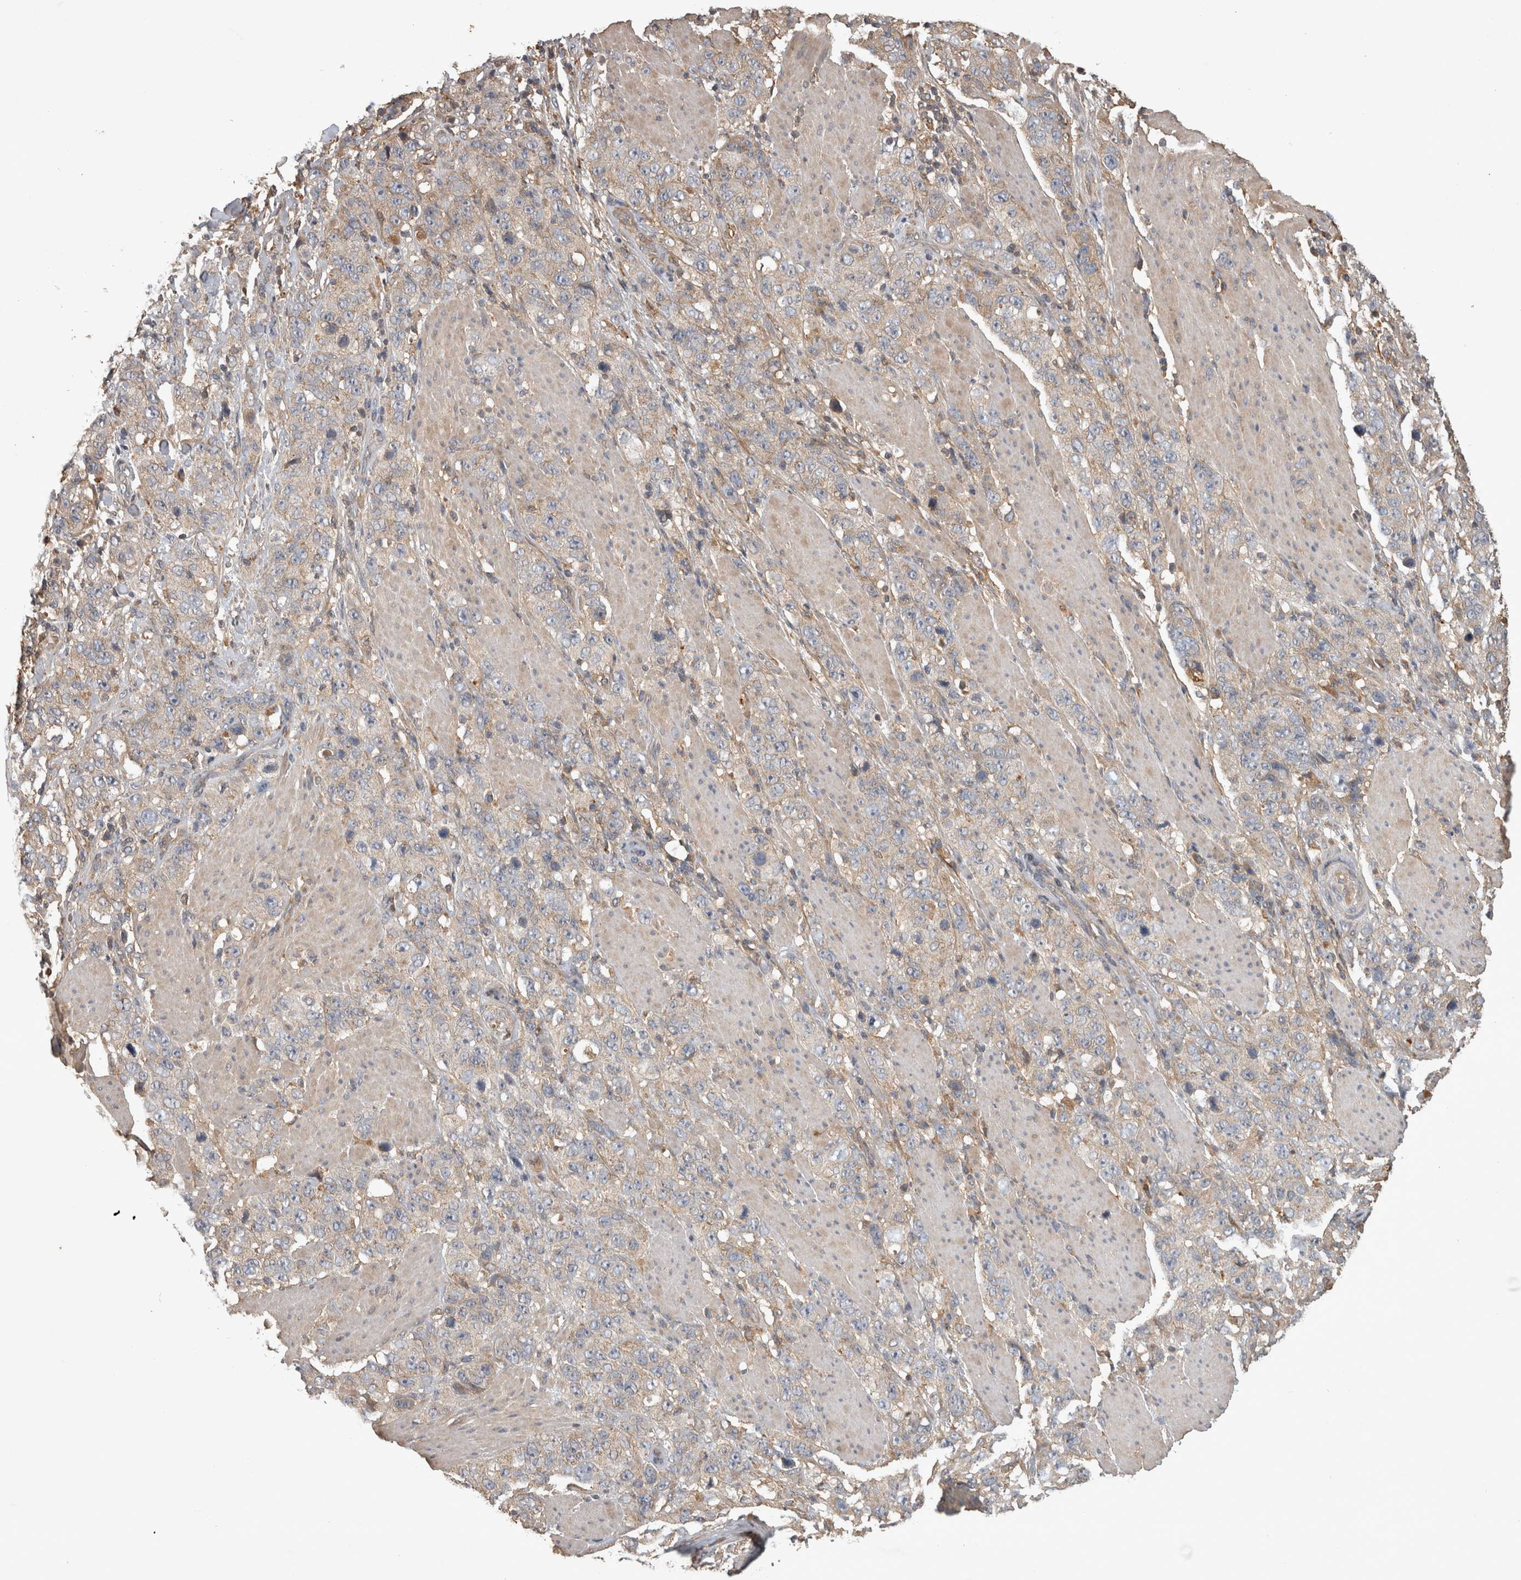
{"staining": {"intensity": "weak", "quantity": "<25%", "location": "cytoplasmic/membranous"}, "tissue": "stomach cancer", "cell_type": "Tumor cells", "image_type": "cancer", "snomed": [{"axis": "morphology", "description": "Adenocarcinoma, NOS"}, {"axis": "topography", "description": "Stomach"}], "caption": "Immunohistochemical staining of stomach adenocarcinoma exhibits no significant expression in tumor cells. Nuclei are stained in blue.", "gene": "TRMT61B", "patient": {"sex": "male", "age": 48}}